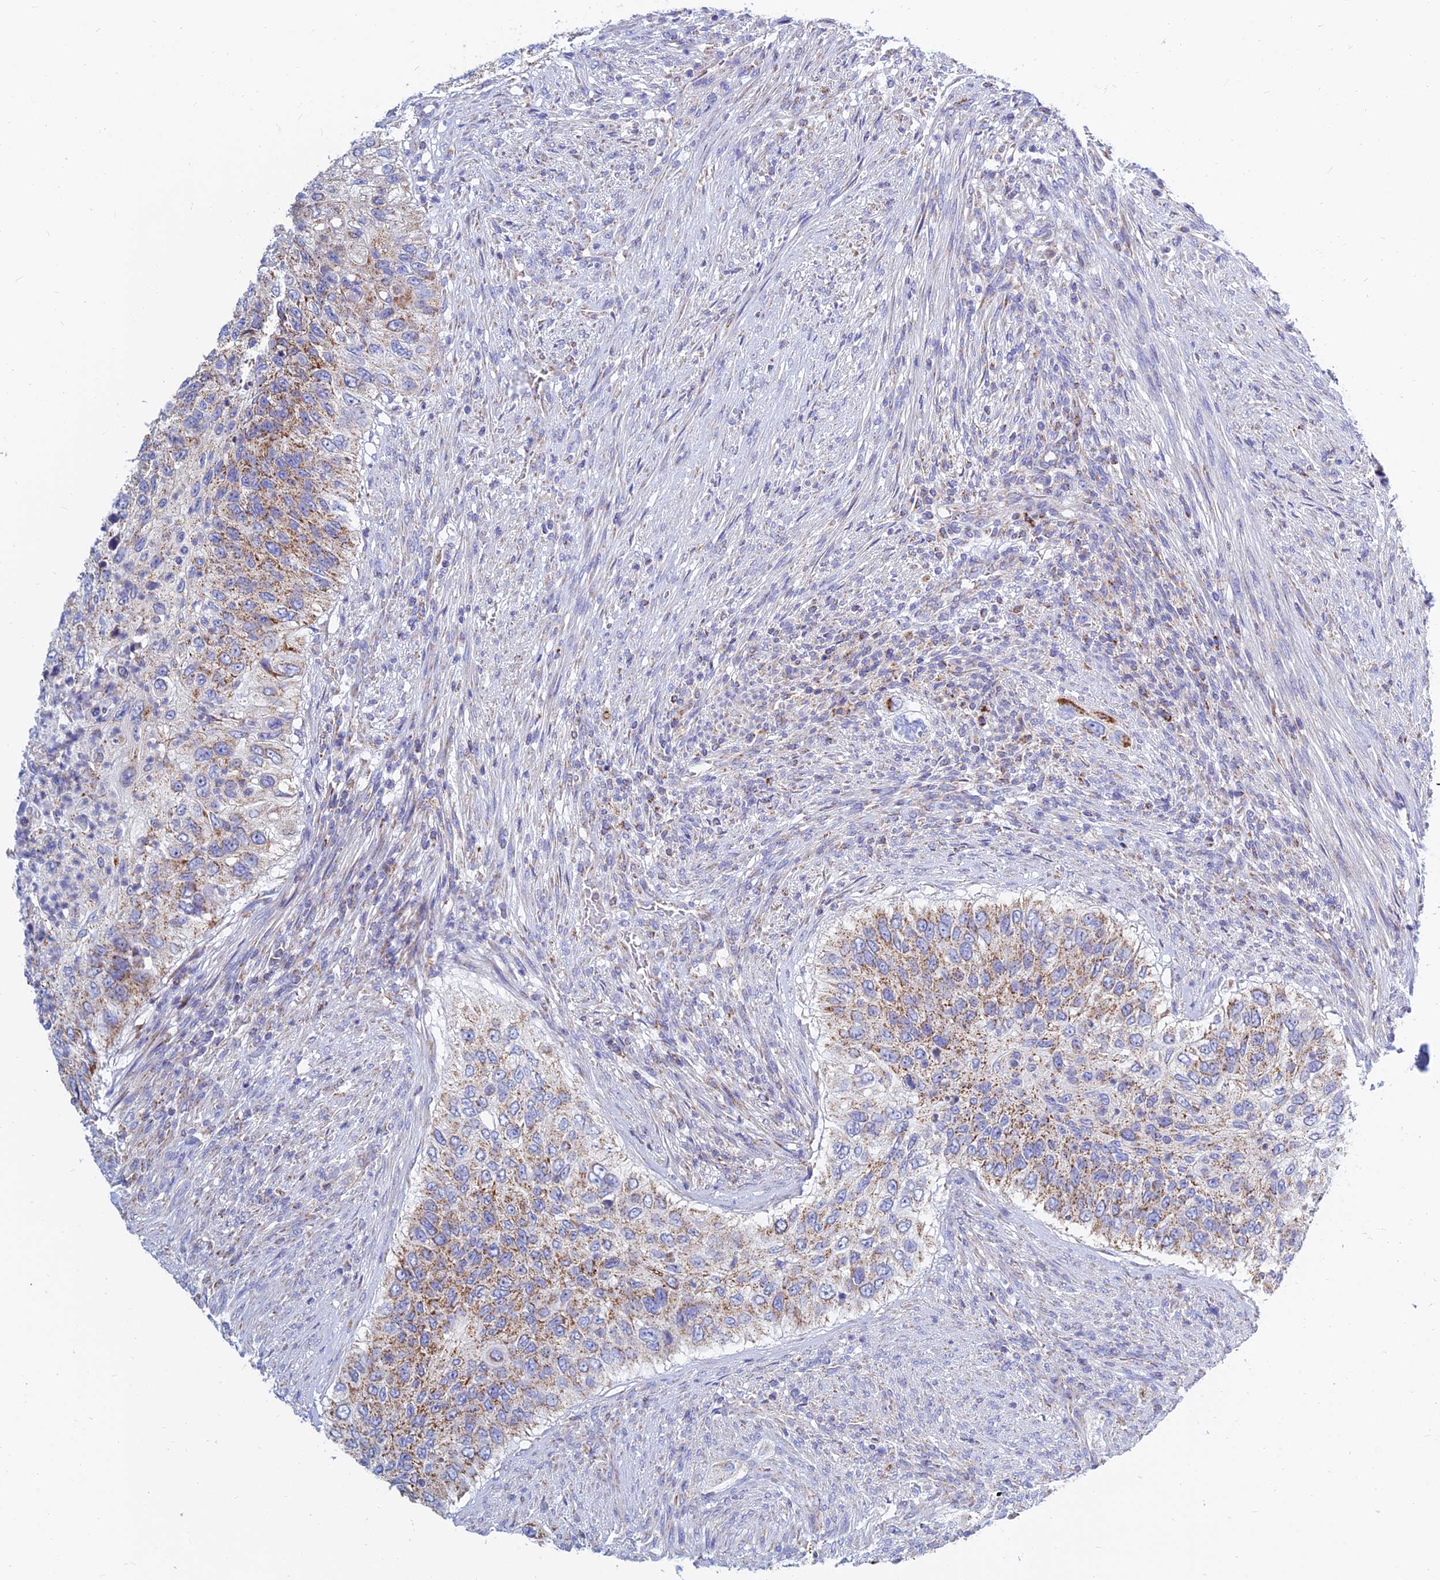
{"staining": {"intensity": "moderate", "quantity": "25%-75%", "location": "cytoplasmic/membranous"}, "tissue": "urothelial cancer", "cell_type": "Tumor cells", "image_type": "cancer", "snomed": [{"axis": "morphology", "description": "Urothelial carcinoma, High grade"}, {"axis": "topography", "description": "Urinary bladder"}], "caption": "Moderate cytoplasmic/membranous positivity is present in about 25%-75% of tumor cells in urothelial cancer. The staining is performed using DAB (3,3'-diaminobenzidine) brown chromogen to label protein expression. The nuclei are counter-stained blue using hematoxylin.", "gene": "MGST1", "patient": {"sex": "female", "age": 60}}